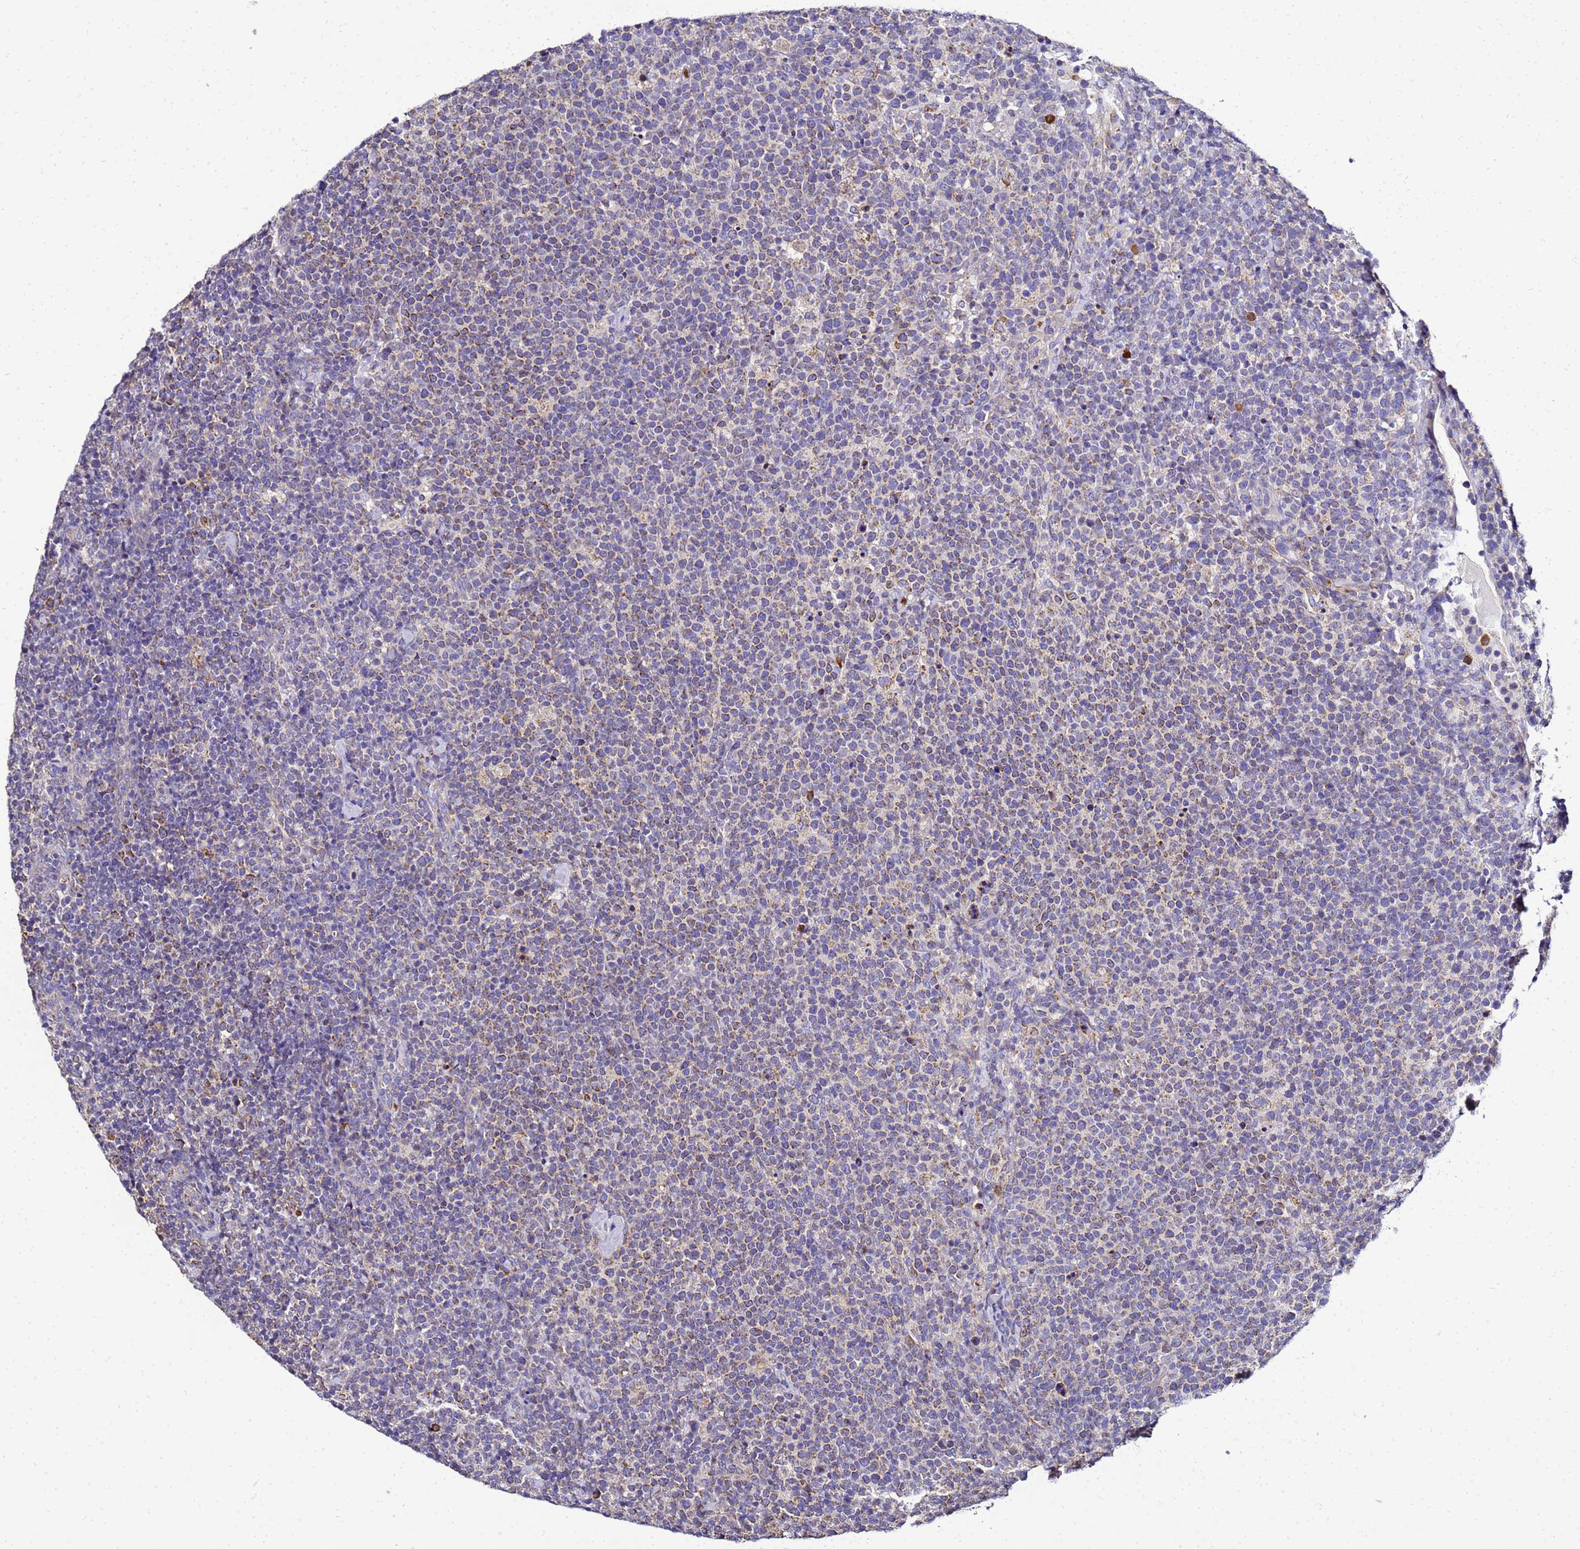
{"staining": {"intensity": "moderate", "quantity": "<25%", "location": "cytoplasmic/membranous"}, "tissue": "lymphoma", "cell_type": "Tumor cells", "image_type": "cancer", "snomed": [{"axis": "morphology", "description": "Malignant lymphoma, non-Hodgkin's type, High grade"}, {"axis": "topography", "description": "Lymph node"}], "caption": "Moderate cytoplasmic/membranous staining is seen in approximately <25% of tumor cells in lymphoma.", "gene": "HIGD2A", "patient": {"sex": "male", "age": 61}}